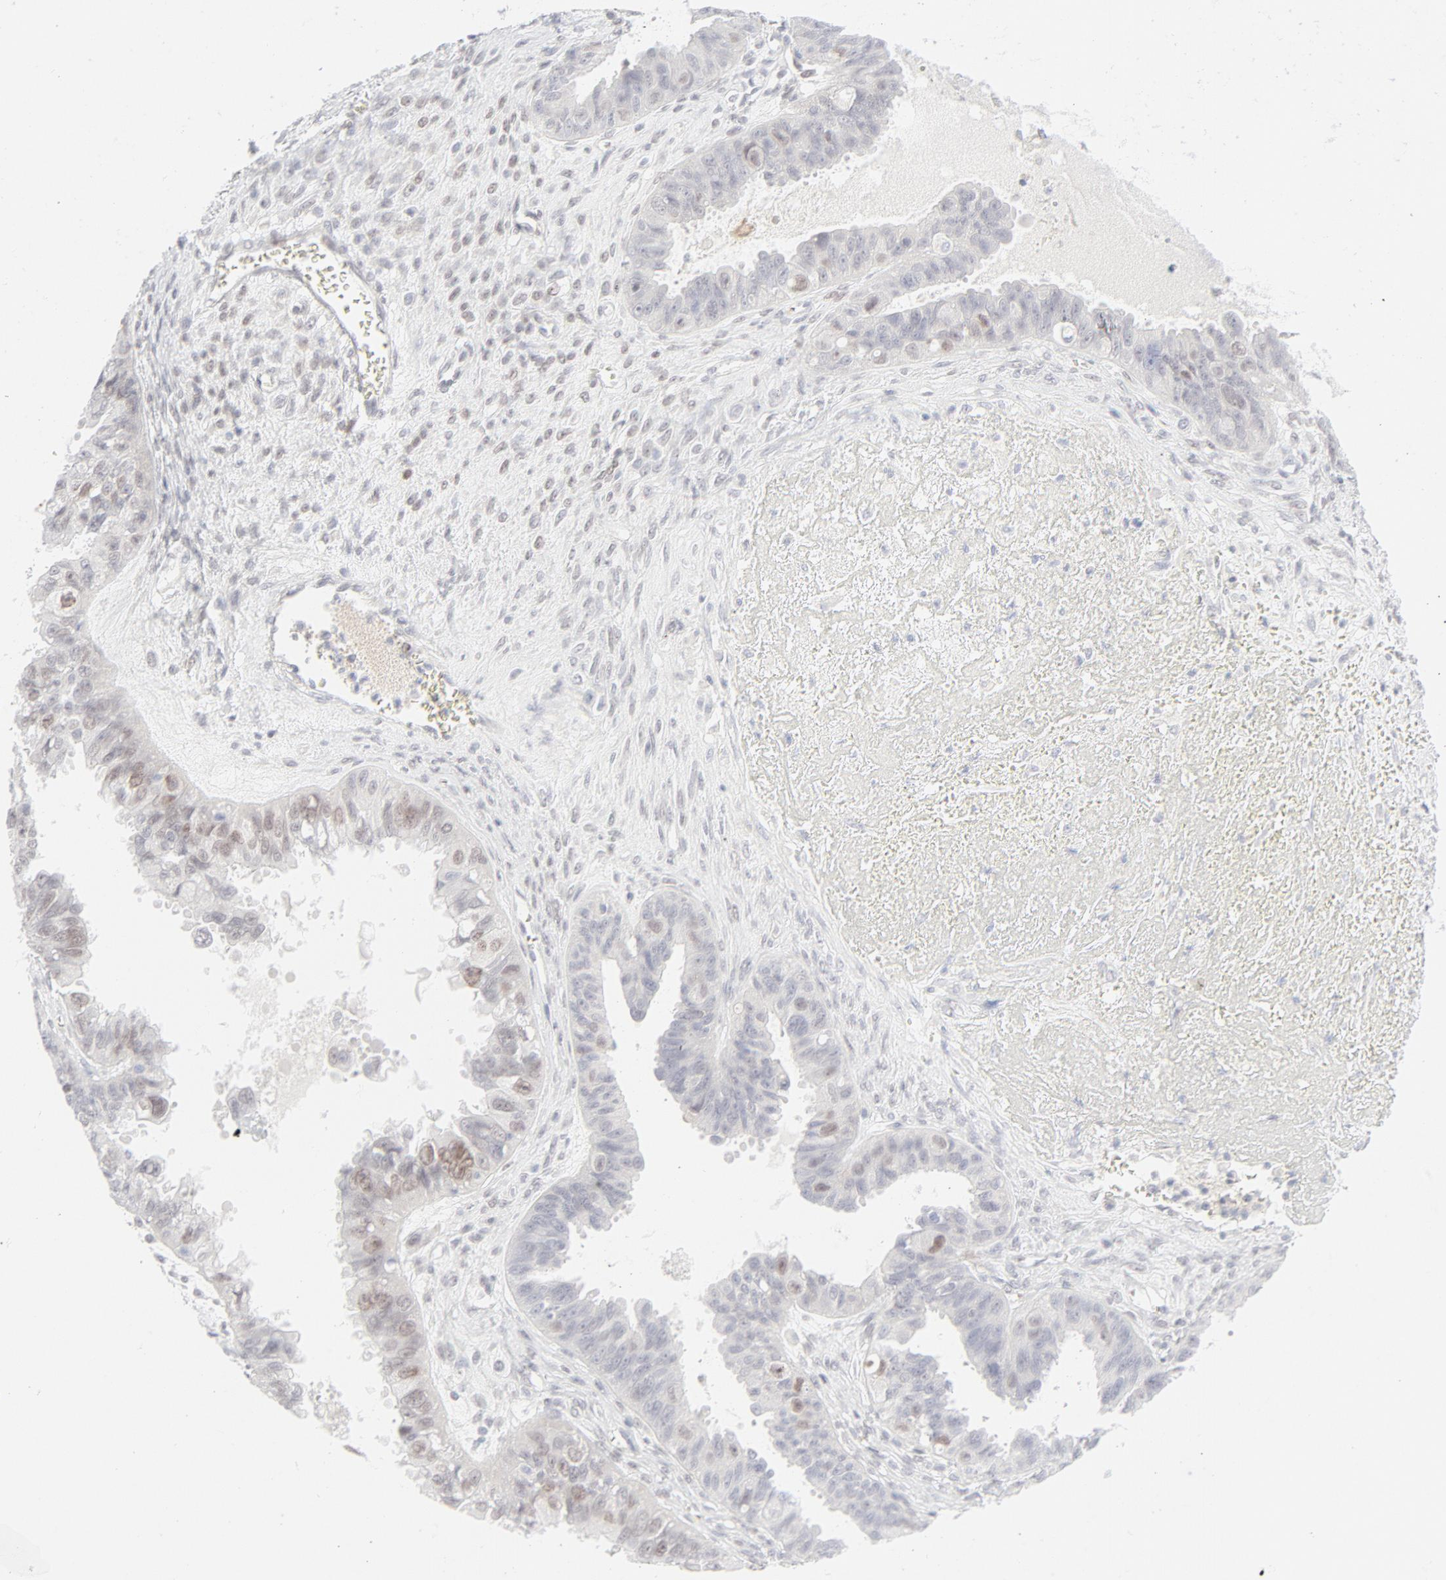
{"staining": {"intensity": "weak", "quantity": "<25%", "location": "nuclear"}, "tissue": "ovarian cancer", "cell_type": "Tumor cells", "image_type": "cancer", "snomed": [{"axis": "morphology", "description": "Carcinoma, endometroid"}, {"axis": "topography", "description": "Ovary"}], "caption": "Endometroid carcinoma (ovarian) was stained to show a protein in brown. There is no significant positivity in tumor cells. (DAB (3,3'-diaminobenzidine) IHC visualized using brightfield microscopy, high magnification).", "gene": "PRKCB", "patient": {"sex": "female", "age": 85}}